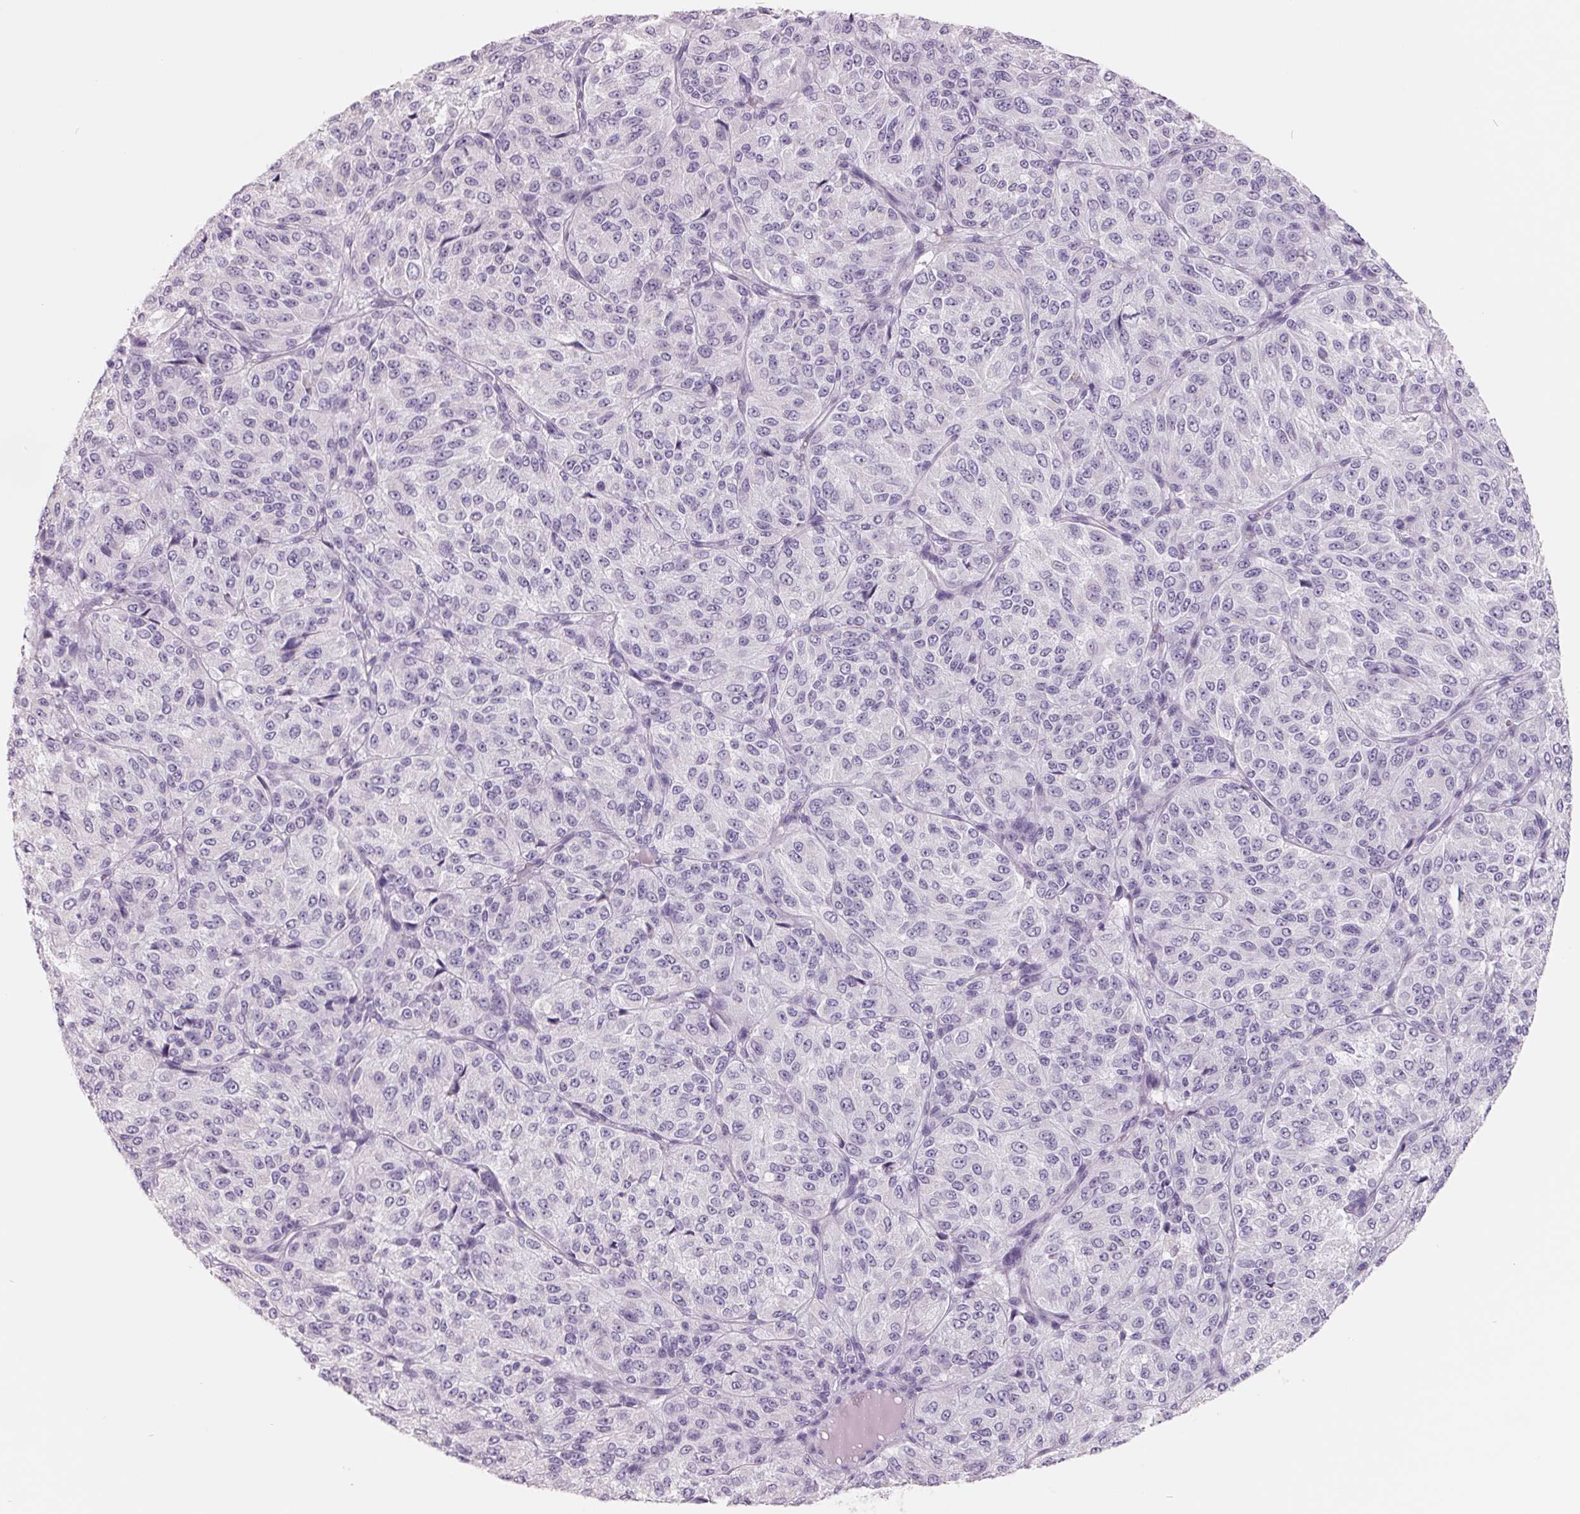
{"staining": {"intensity": "negative", "quantity": "none", "location": "none"}, "tissue": "melanoma", "cell_type": "Tumor cells", "image_type": "cancer", "snomed": [{"axis": "morphology", "description": "Malignant melanoma, Metastatic site"}, {"axis": "topography", "description": "Brain"}], "caption": "Immunohistochemistry micrograph of neoplastic tissue: human malignant melanoma (metastatic site) stained with DAB shows no significant protein staining in tumor cells. The staining was performed using DAB (3,3'-diaminobenzidine) to visualize the protein expression in brown, while the nuclei were stained in blue with hematoxylin (Magnification: 20x).", "gene": "FTCD", "patient": {"sex": "female", "age": 56}}